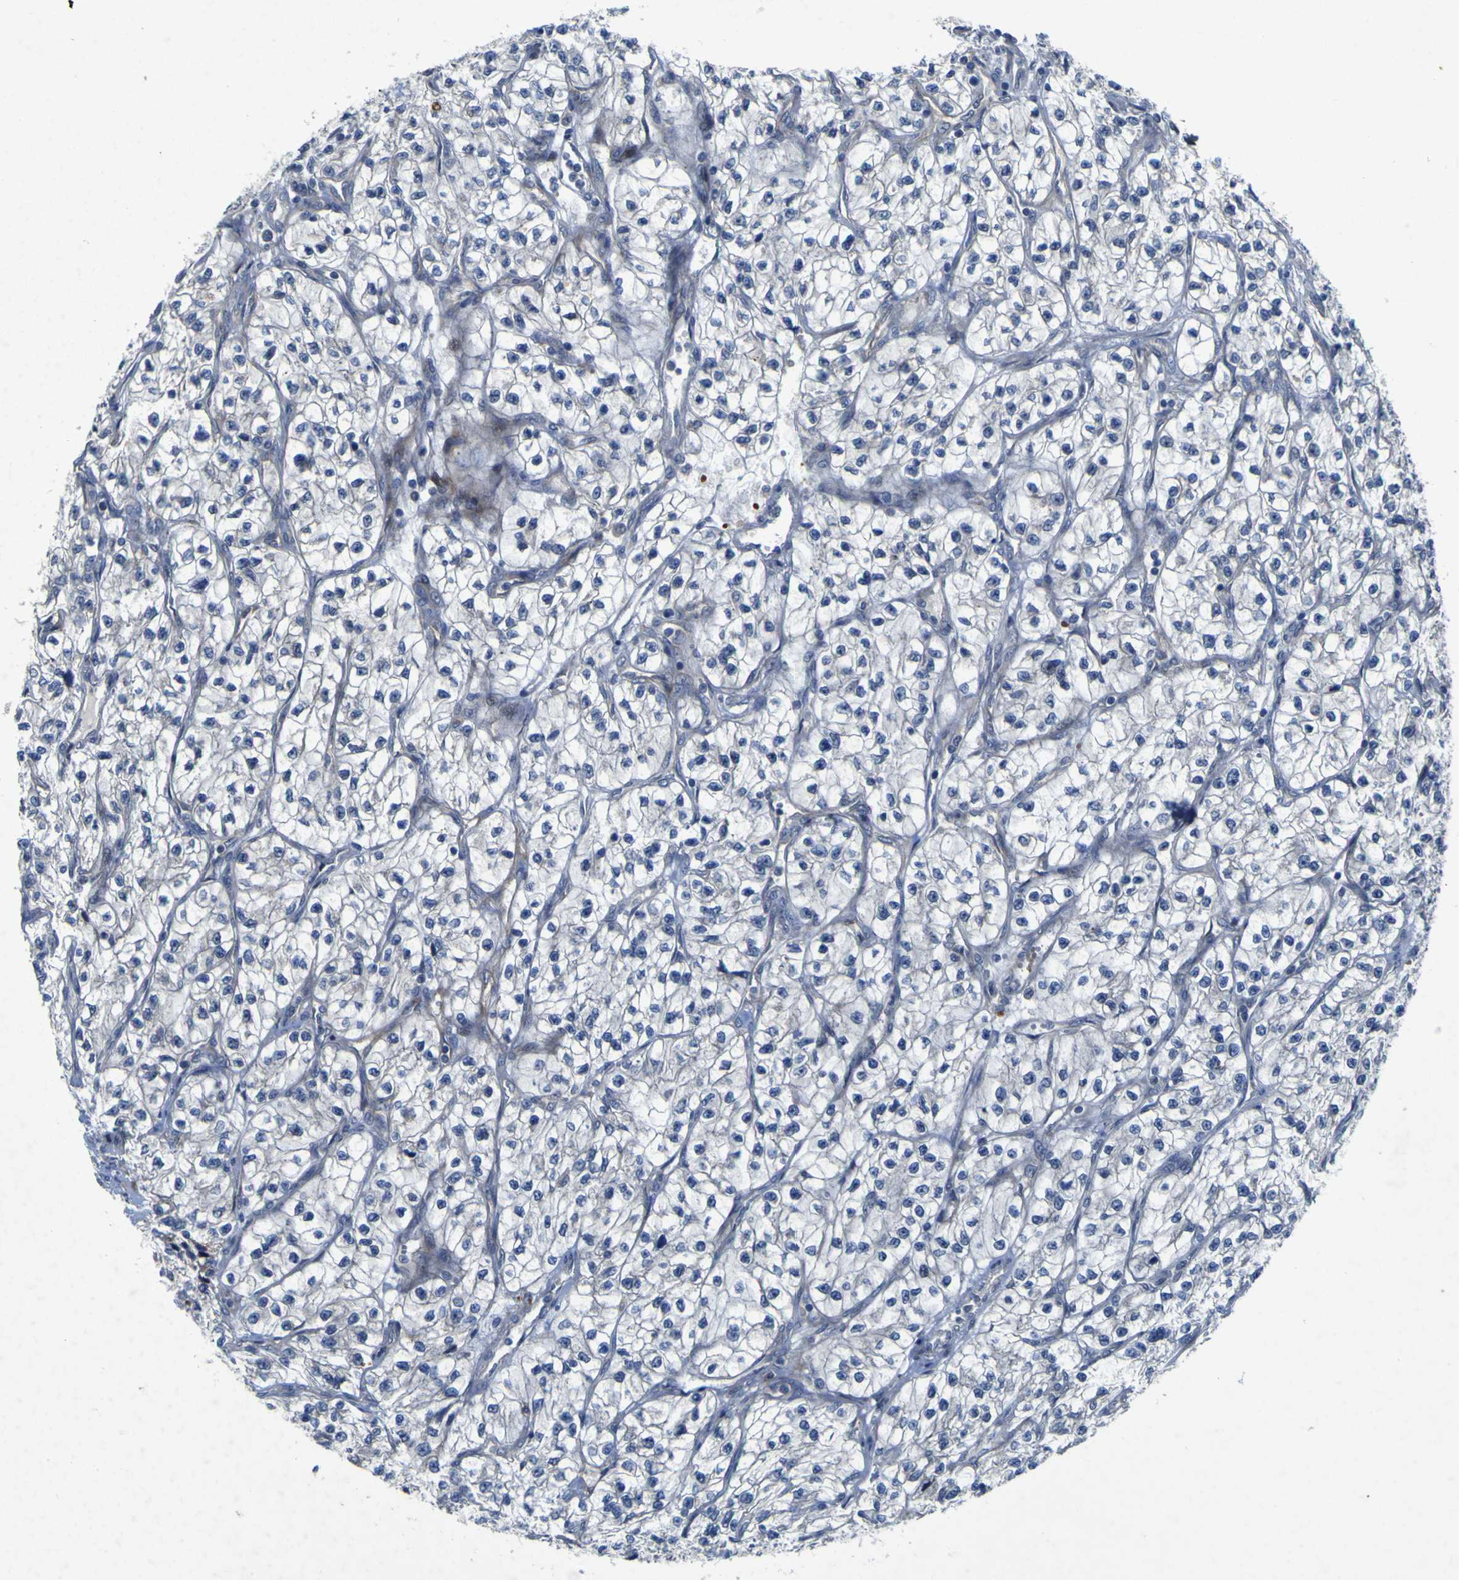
{"staining": {"intensity": "negative", "quantity": "none", "location": "none"}, "tissue": "renal cancer", "cell_type": "Tumor cells", "image_type": "cancer", "snomed": [{"axis": "morphology", "description": "Adenocarcinoma, NOS"}, {"axis": "topography", "description": "Kidney"}], "caption": "Photomicrograph shows no significant protein expression in tumor cells of renal adenocarcinoma.", "gene": "NAV1", "patient": {"sex": "female", "age": 57}}